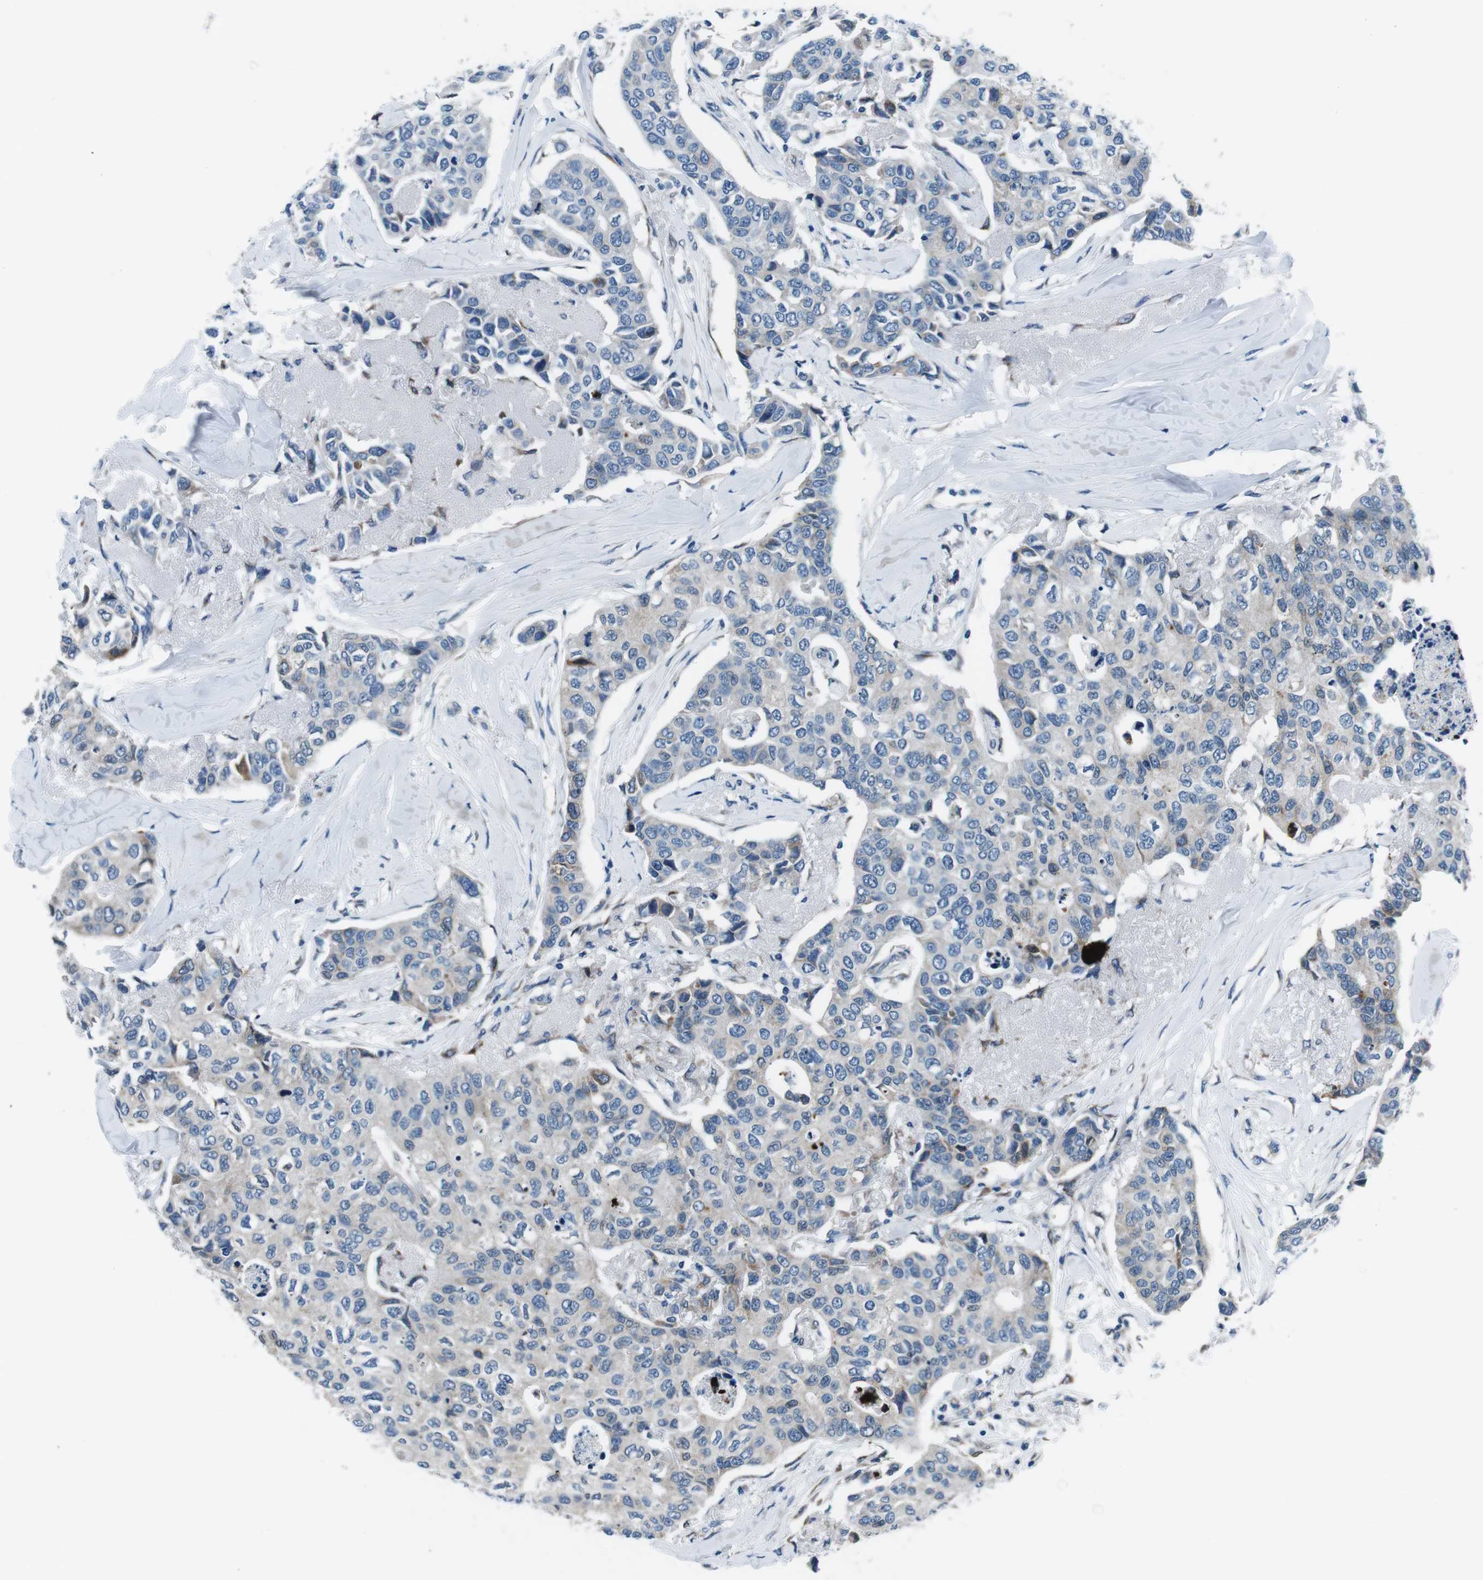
{"staining": {"intensity": "negative", "quantity": "none", "location": "none"}, "tissue": "breast cancer", "cell_type": "Tumor cells", "image_type": "cancer", "snomed": [{"axis": "morphology", "description": "Duct carcinoma"}, {"axis": "topography", "description": "Breast"}], "caption": "DAB (3,3'-diaminobenzidine) immunohistochemical staining of human breast cancer exhibits no significant expression in tumor cells.", "gene": "NUCB2", "patient": {"sex": "female", "age": 80}}